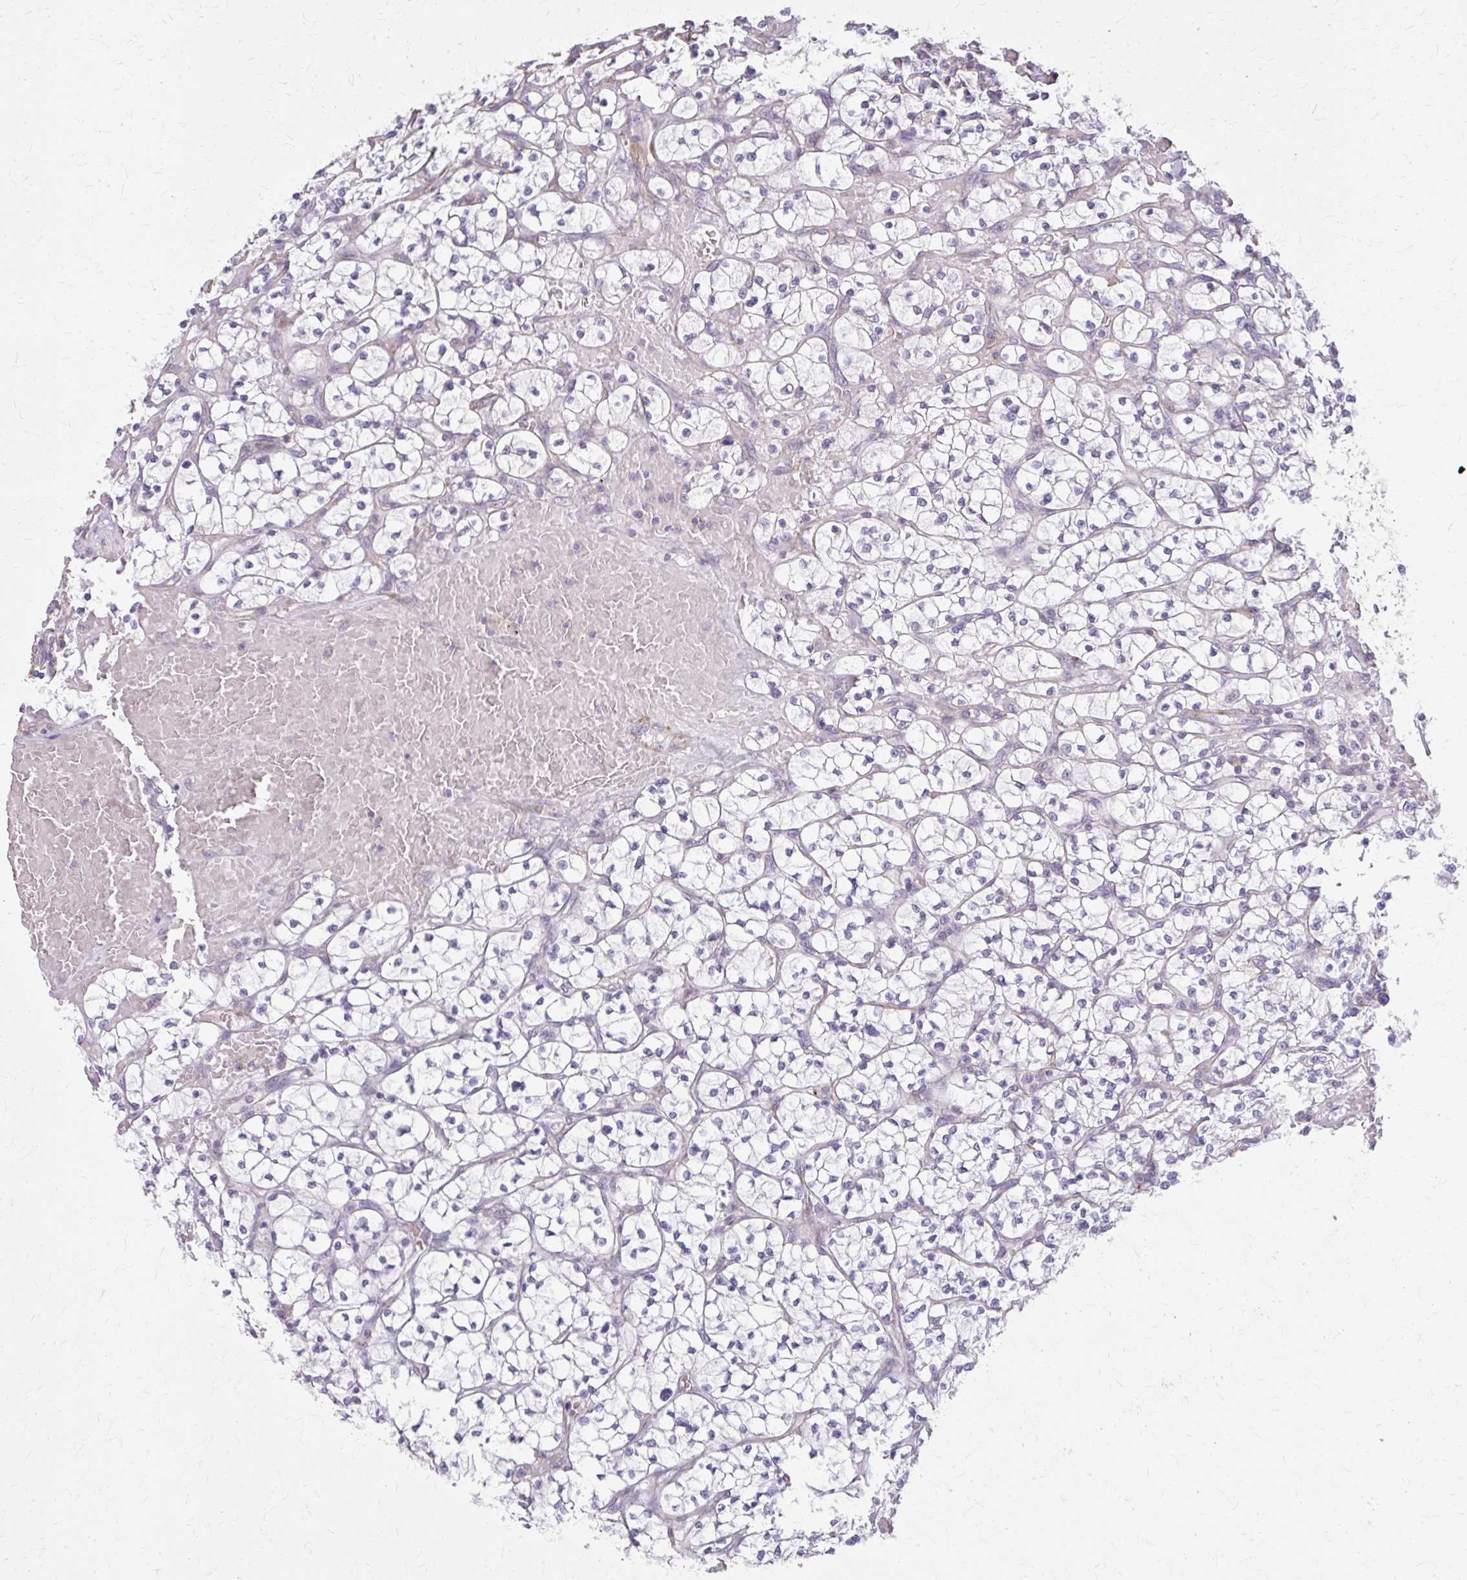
{"staining": {"intensity": "negative", "quantity": "none", "location": "none"}, "tissue": "renal cancer", "cell_type": "Tumor cells", "image_type": "cancer", "snomed": [{"axis": "morphology", "description": "Adenocarcinoma, NOS"}, {"axis": "topography", "description": "Kidney"}], "caption": "High power microscopy image of an immunohistochemistry (IHC) histopathology image of renal cancer (adenocarcinoma), revealing no significant positivity in tumor cells.", "gene": "TENM4", "patient": {"sex": "female", "age": 64}}